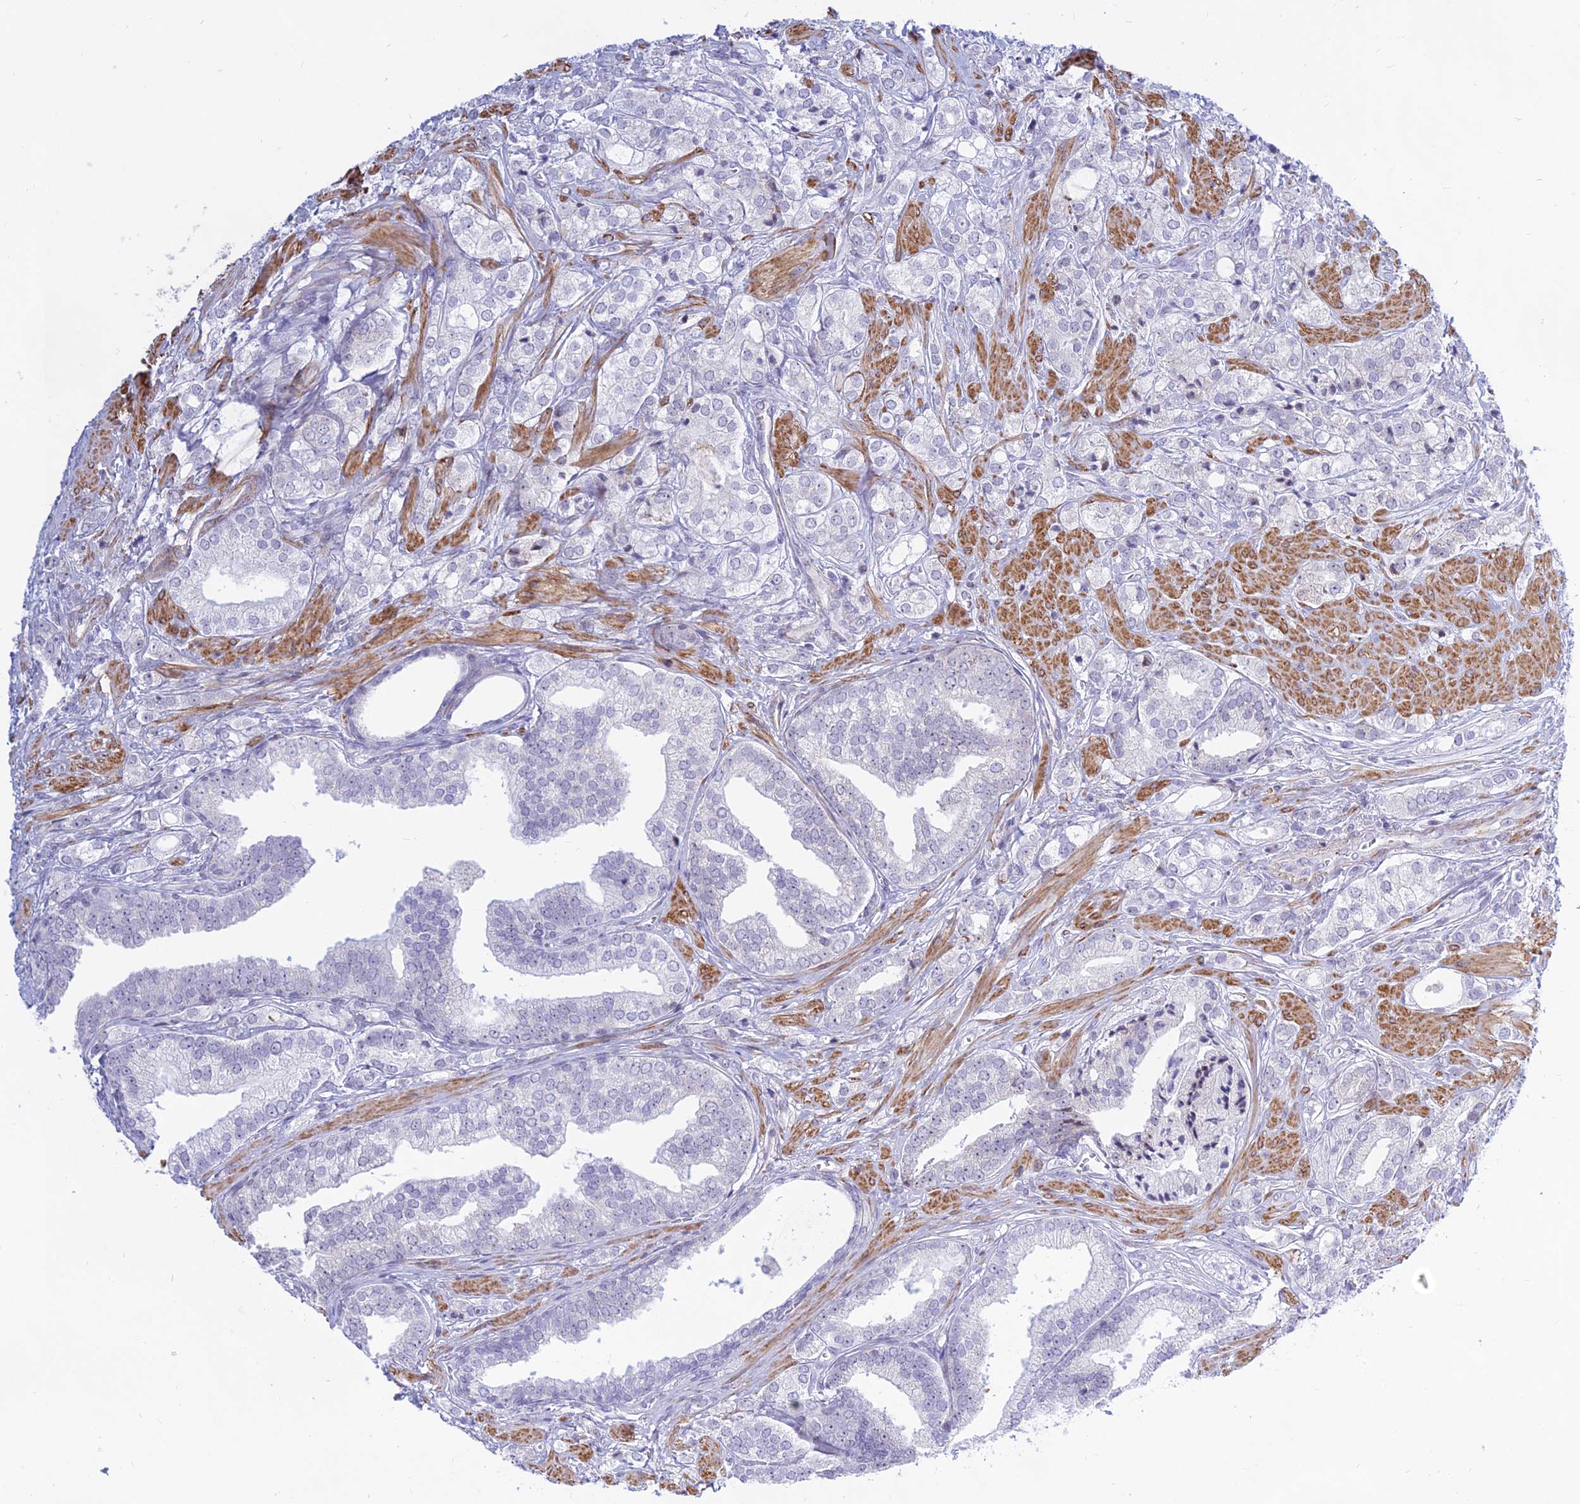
{"staining": {"intensity": "negative", "quantity": "none", "location": "none"}, "tissue": "prostate cancer", "cell_type": "Tumor cells", "image_type": "cancer", "snomed": [{"axis": "morphology", "description": "Adenocarcinoma, High grade"}, {"axis": "topography", "description": "Prostate"}], "caption": "Tumor cells are negative for protein expression in human adenocarcinoma (high-grade) (prostate). (DAB IHC visualized using brightfield microscopy, high magnification).", "gene": "KRR1", "patient": {"sex": "male", "age": 50}}